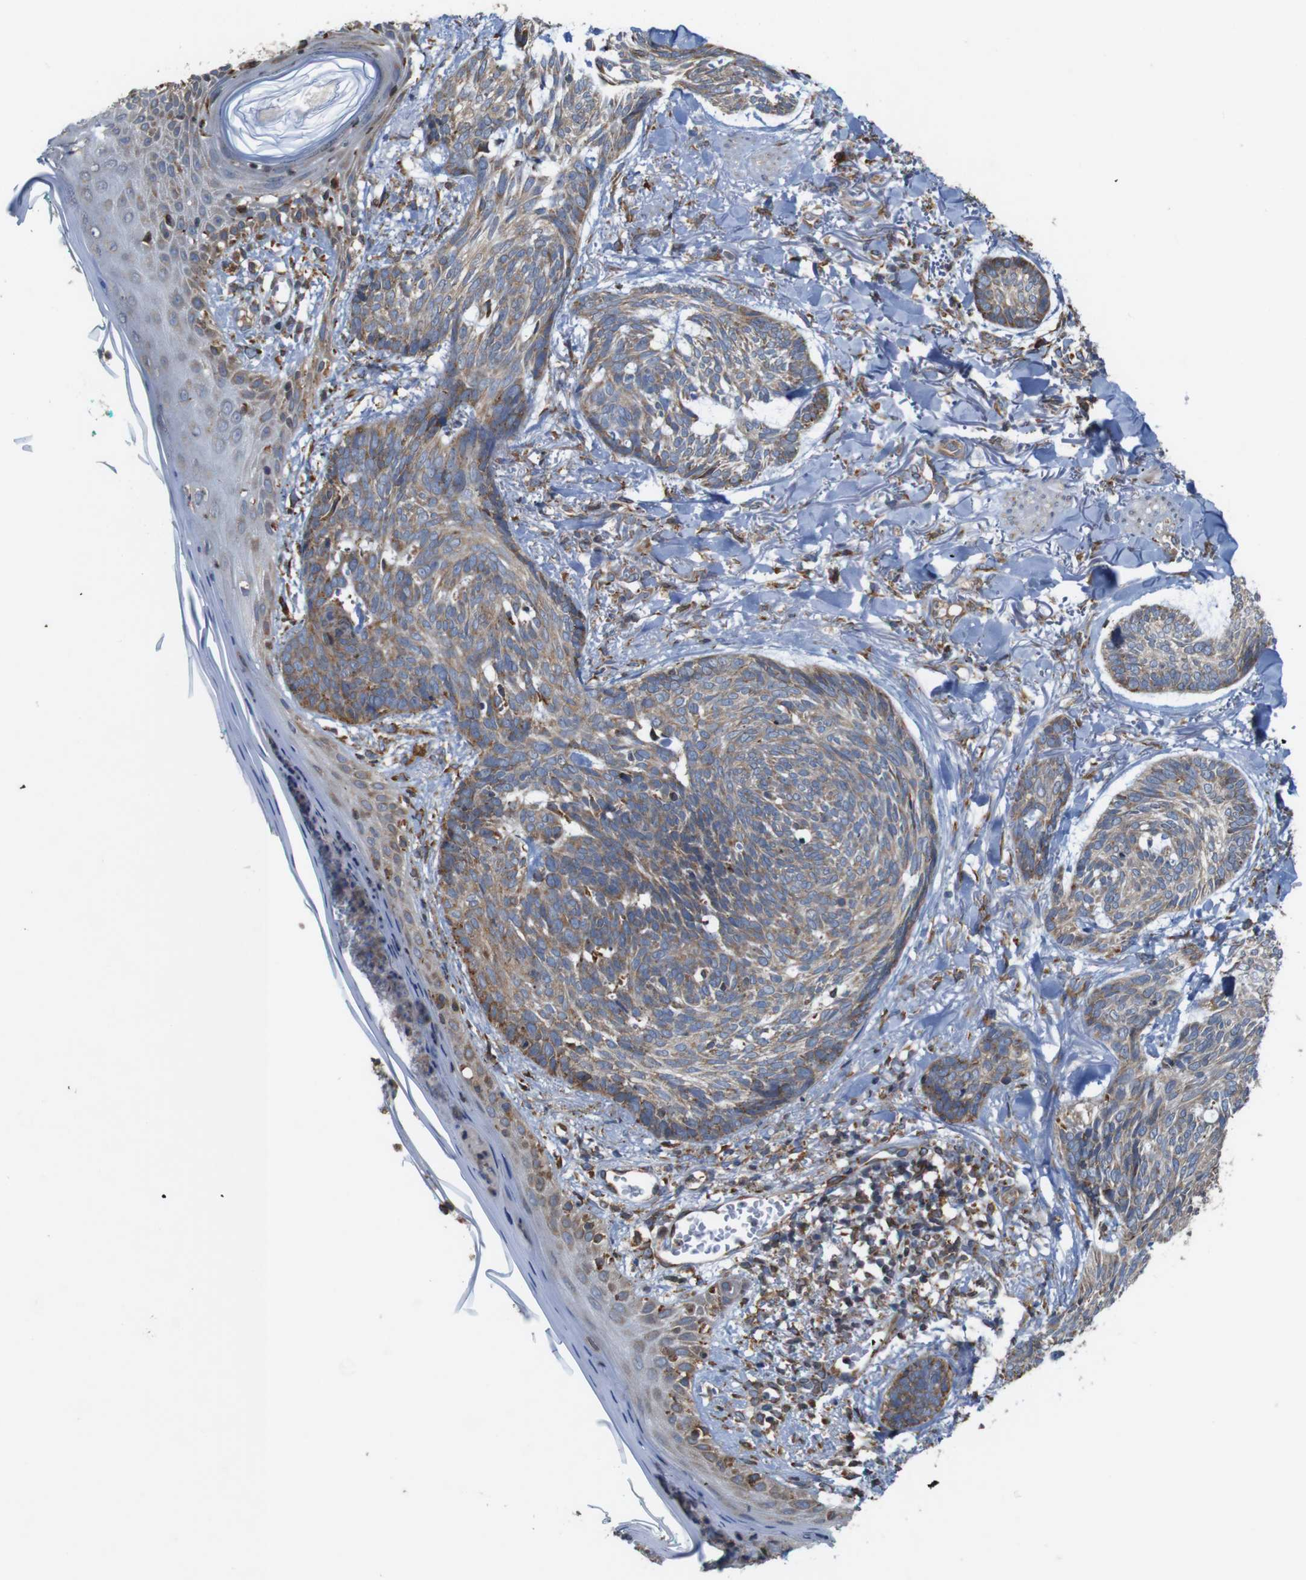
{"staining": {"intensity": "weak", "quantity": ">75%", "location": "cytoplasmic/membranous"}, "tissue": "skin cancer", "cell_type": "Tumor cells", "image_type": "cancer", "snomed": [{"axis": "morphology", "description": "Basal cell carcinoma"}, {"axis": "topography", "description": "Skin"}], "caption": "IHC of human basal cell carcinoma (skin) shows low levels of weak cytoplasmic/membranous positivity in about >75% of tumor cells. (DAB (3,3'-diaminobenzidine) IHC with brightfield microscopy, high magnification).", "gene": "UGGT1", "patient": {"sex": "male", "age": 43}}